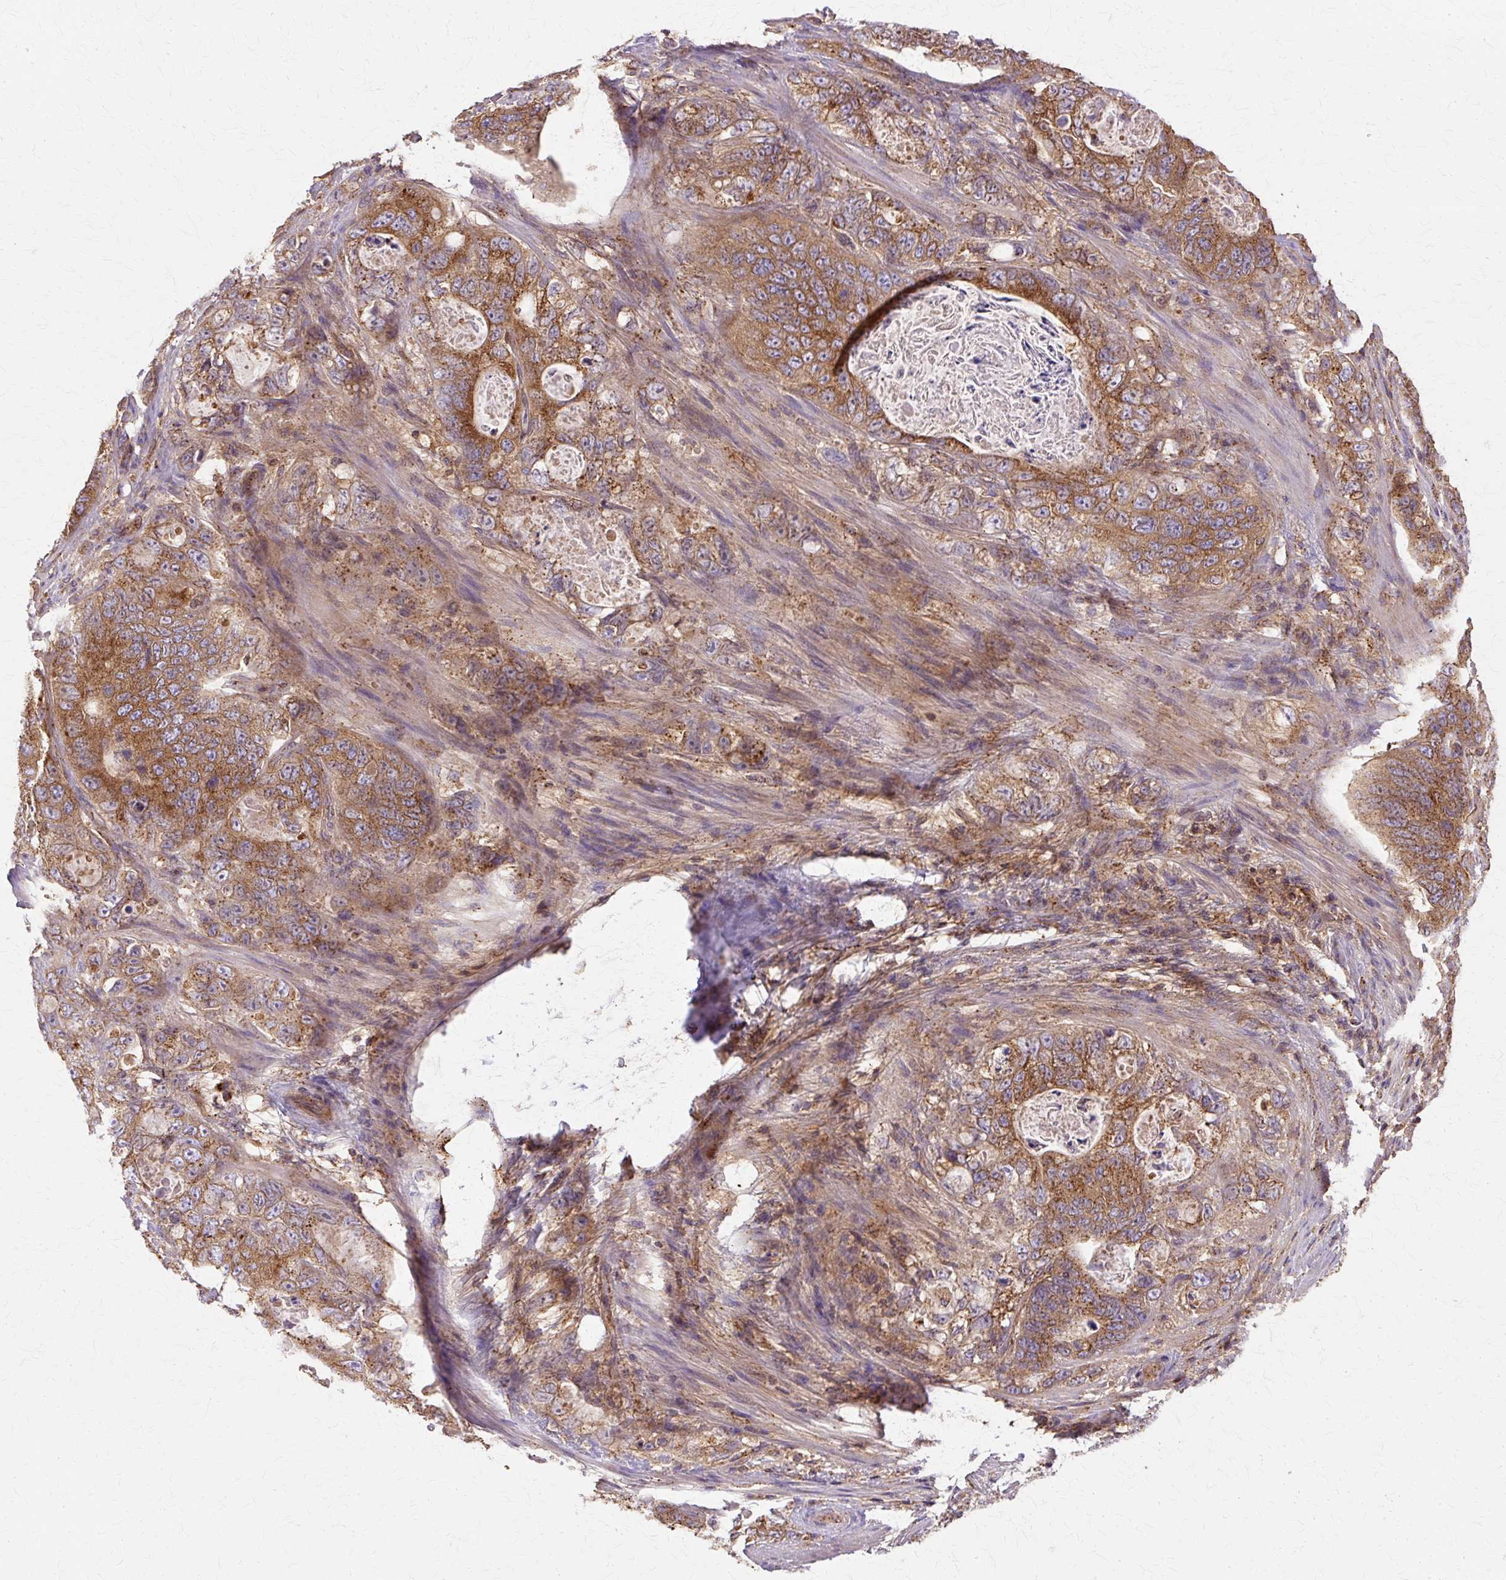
{"staining": {"intensity": "strong", "quantity": ">75%", "location": "cytoplasmic/membranous"}, "tissue": "stomach cancer", "cell_type": "Tumor cells", "image_type": "cancer", "snomed": [{"axis": "morphology", "description": "Normal tissue, NOS"}, {"axis": "morphology", "description": "Adenocarcinoma, NOS"}, {"axis": "topography", "description": "Stomach"}], "caption": "A high-resolution image shows immunohistochemistry staining of stomach cancer, which displays strong cytoplasmic/membranous positivity in approximately >75% of tumor cells.", "gene": "COPB1", "patient": {"sex": "female", "age": 89}}